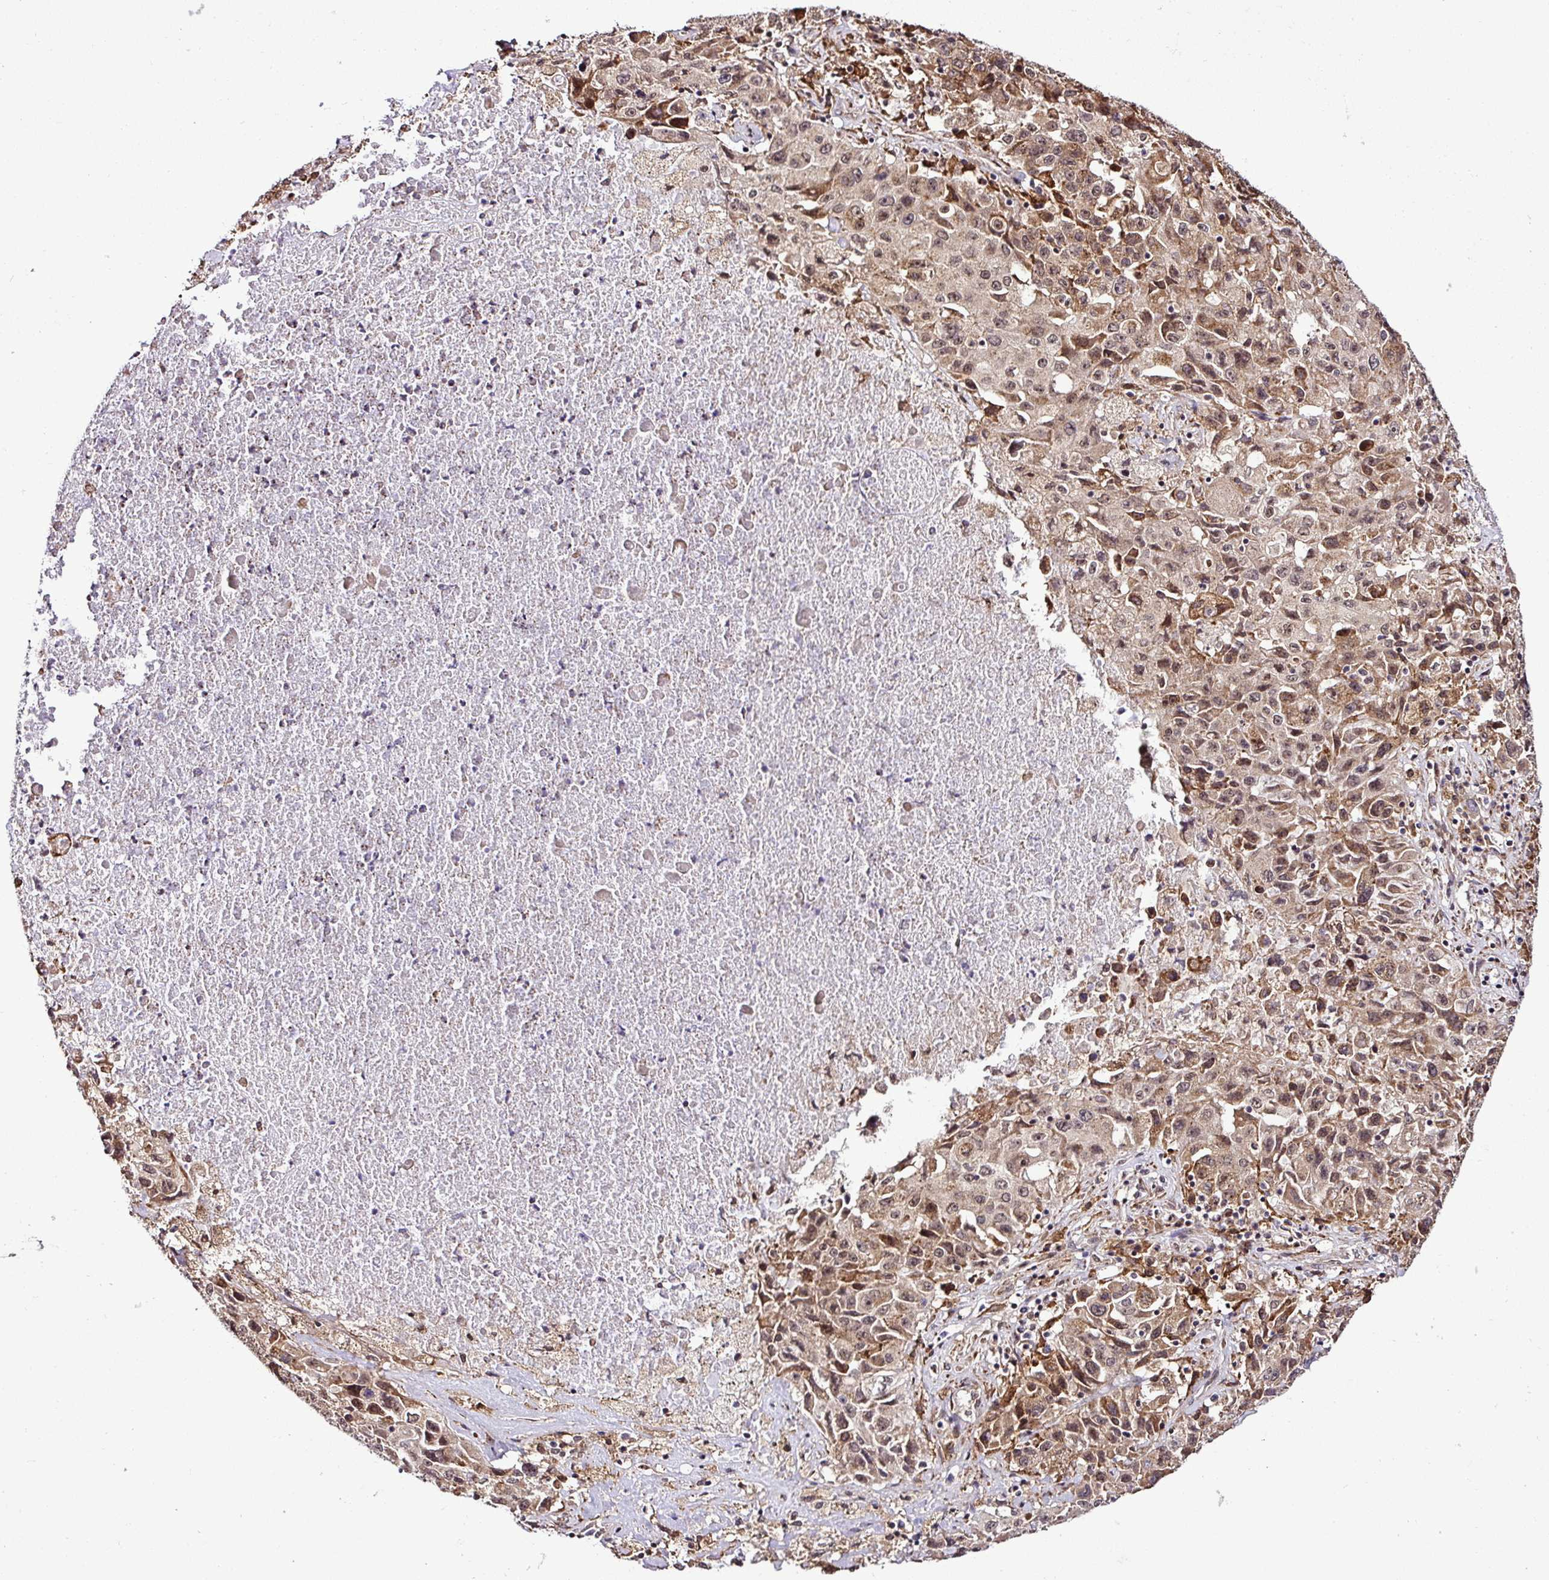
{"staining": {"intensity": "moderate", "quantity": ">75%", "location": "cytoplasmic/membranous,nuclear"}, "tissue": "lung cancer", "cell_type": "Tumor cells", "image_type": "cancer", "snomed": [{"axis": "morphology", "description": "Squamous cell carcinoma, NOS"}, {"axis": "topography", "description": "Lung"}], "caption": "Immunohistochemistry histopathology image of neoplastic tissue: human lung cancer stained using IHC reveals medium levels of moderate protein expression localized specifically in the cytoplasmic/membranous and nuclear of tumor cells, appearing as a cytoplasmic/membranous and nuclear brown color.", "gene": "FAM153A", "patient": {"sex": "male", "age": 63}}